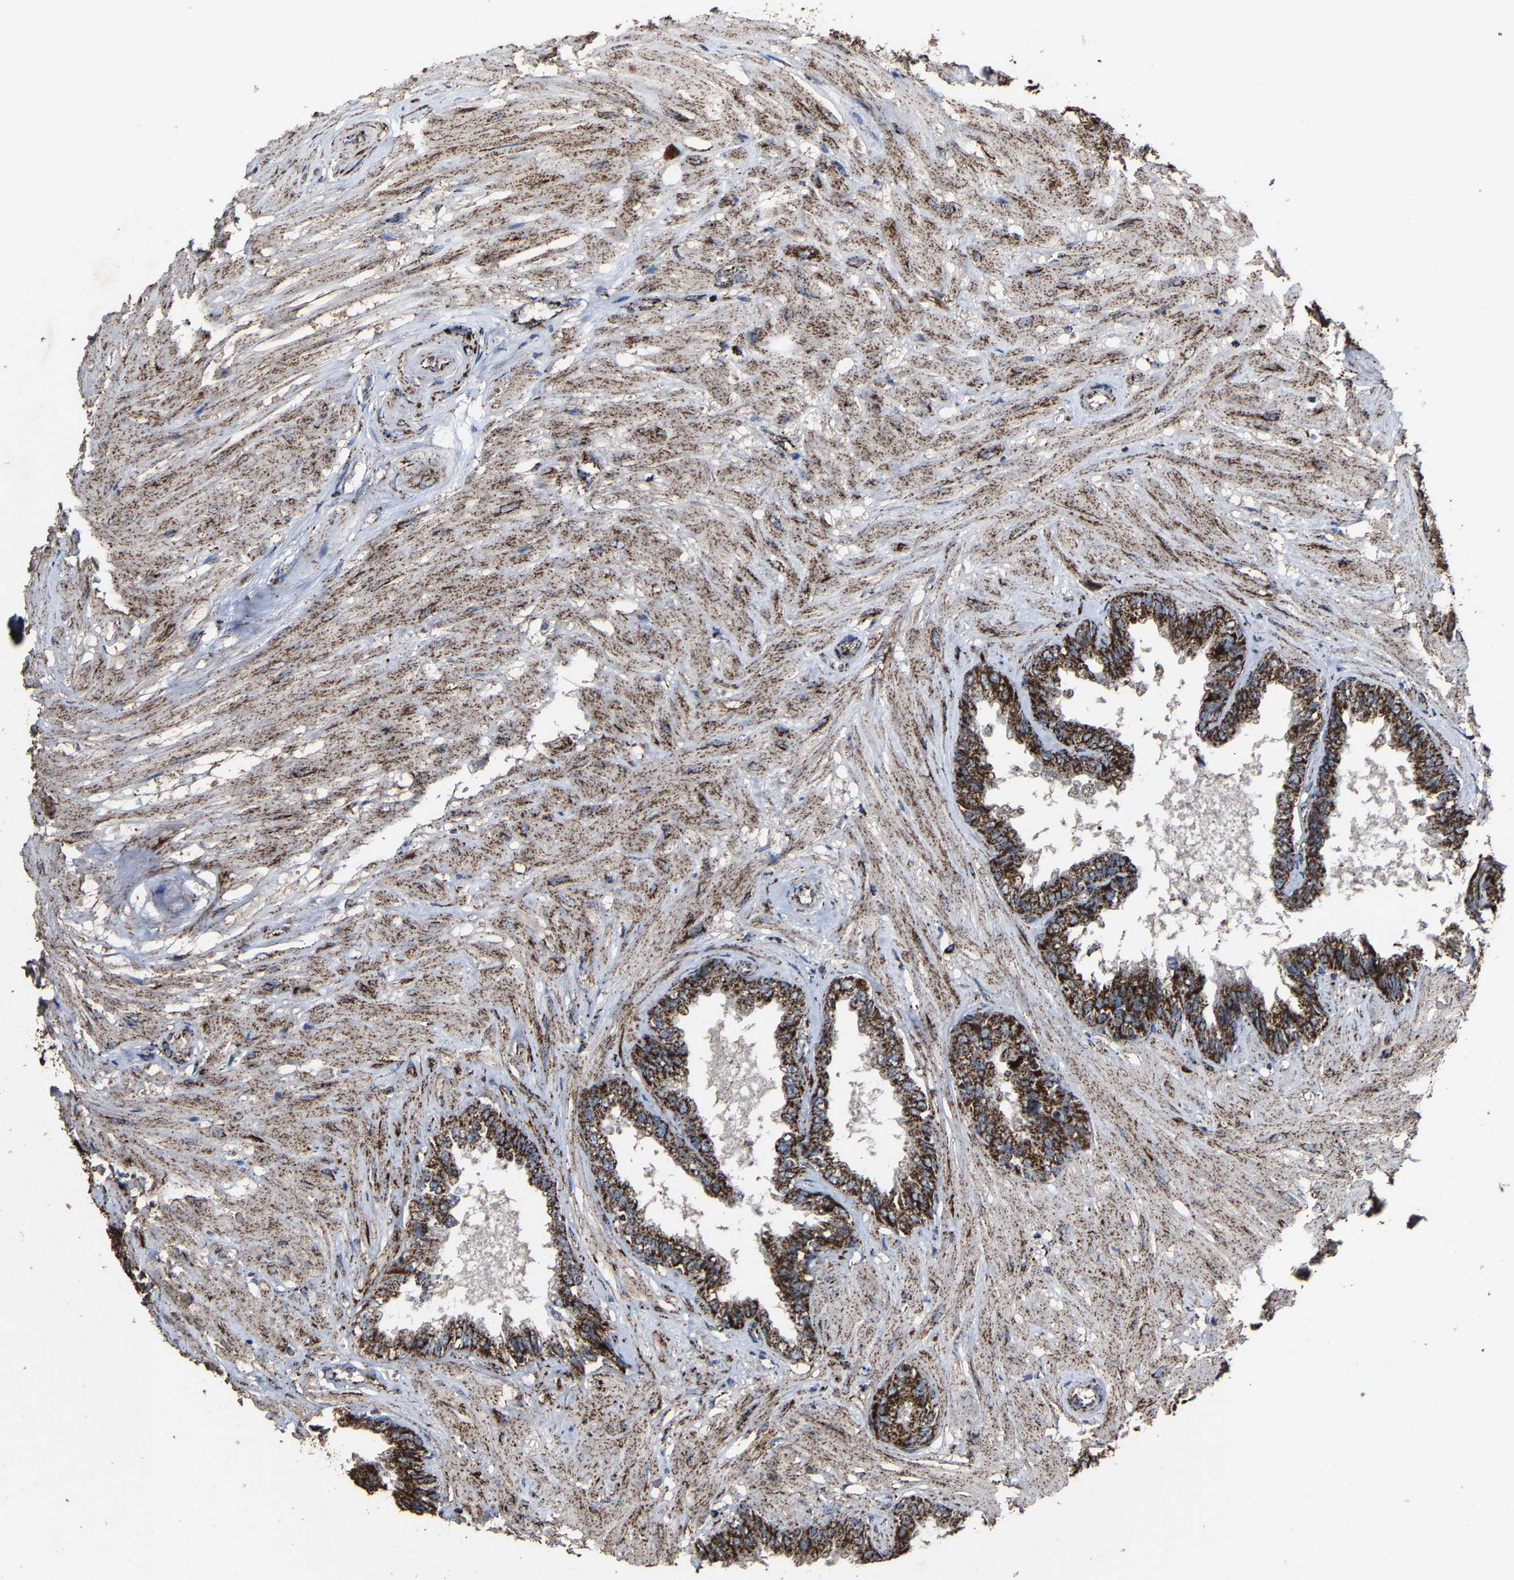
{"staining": {"intensity": "strong", "quantity": ">75%", "location": "cytoplasmic/membranous"}, "tissue": "seminal vesicle", "cell_type": "Glandular cells", "image_type": "normal", "snomed": [{"axis": "morphology", "description": "Normal tissue, NOS"}, {"axis": "topography", "description": "Seminal veicle"}], "caption": "The photomicrograph displays staining of normal seminal vesicle, revealing strong cytoplasmic/membranous protein expression (brown color) within glandular cells. The staining was performed using DAB (3,3'-diaminobenzidine), with brown indicating positive protein expression. Nuclei are stained blue with hematoxylin.", "gene": "NDUFV3", "patient": {"sex": "male", "age": 46}}